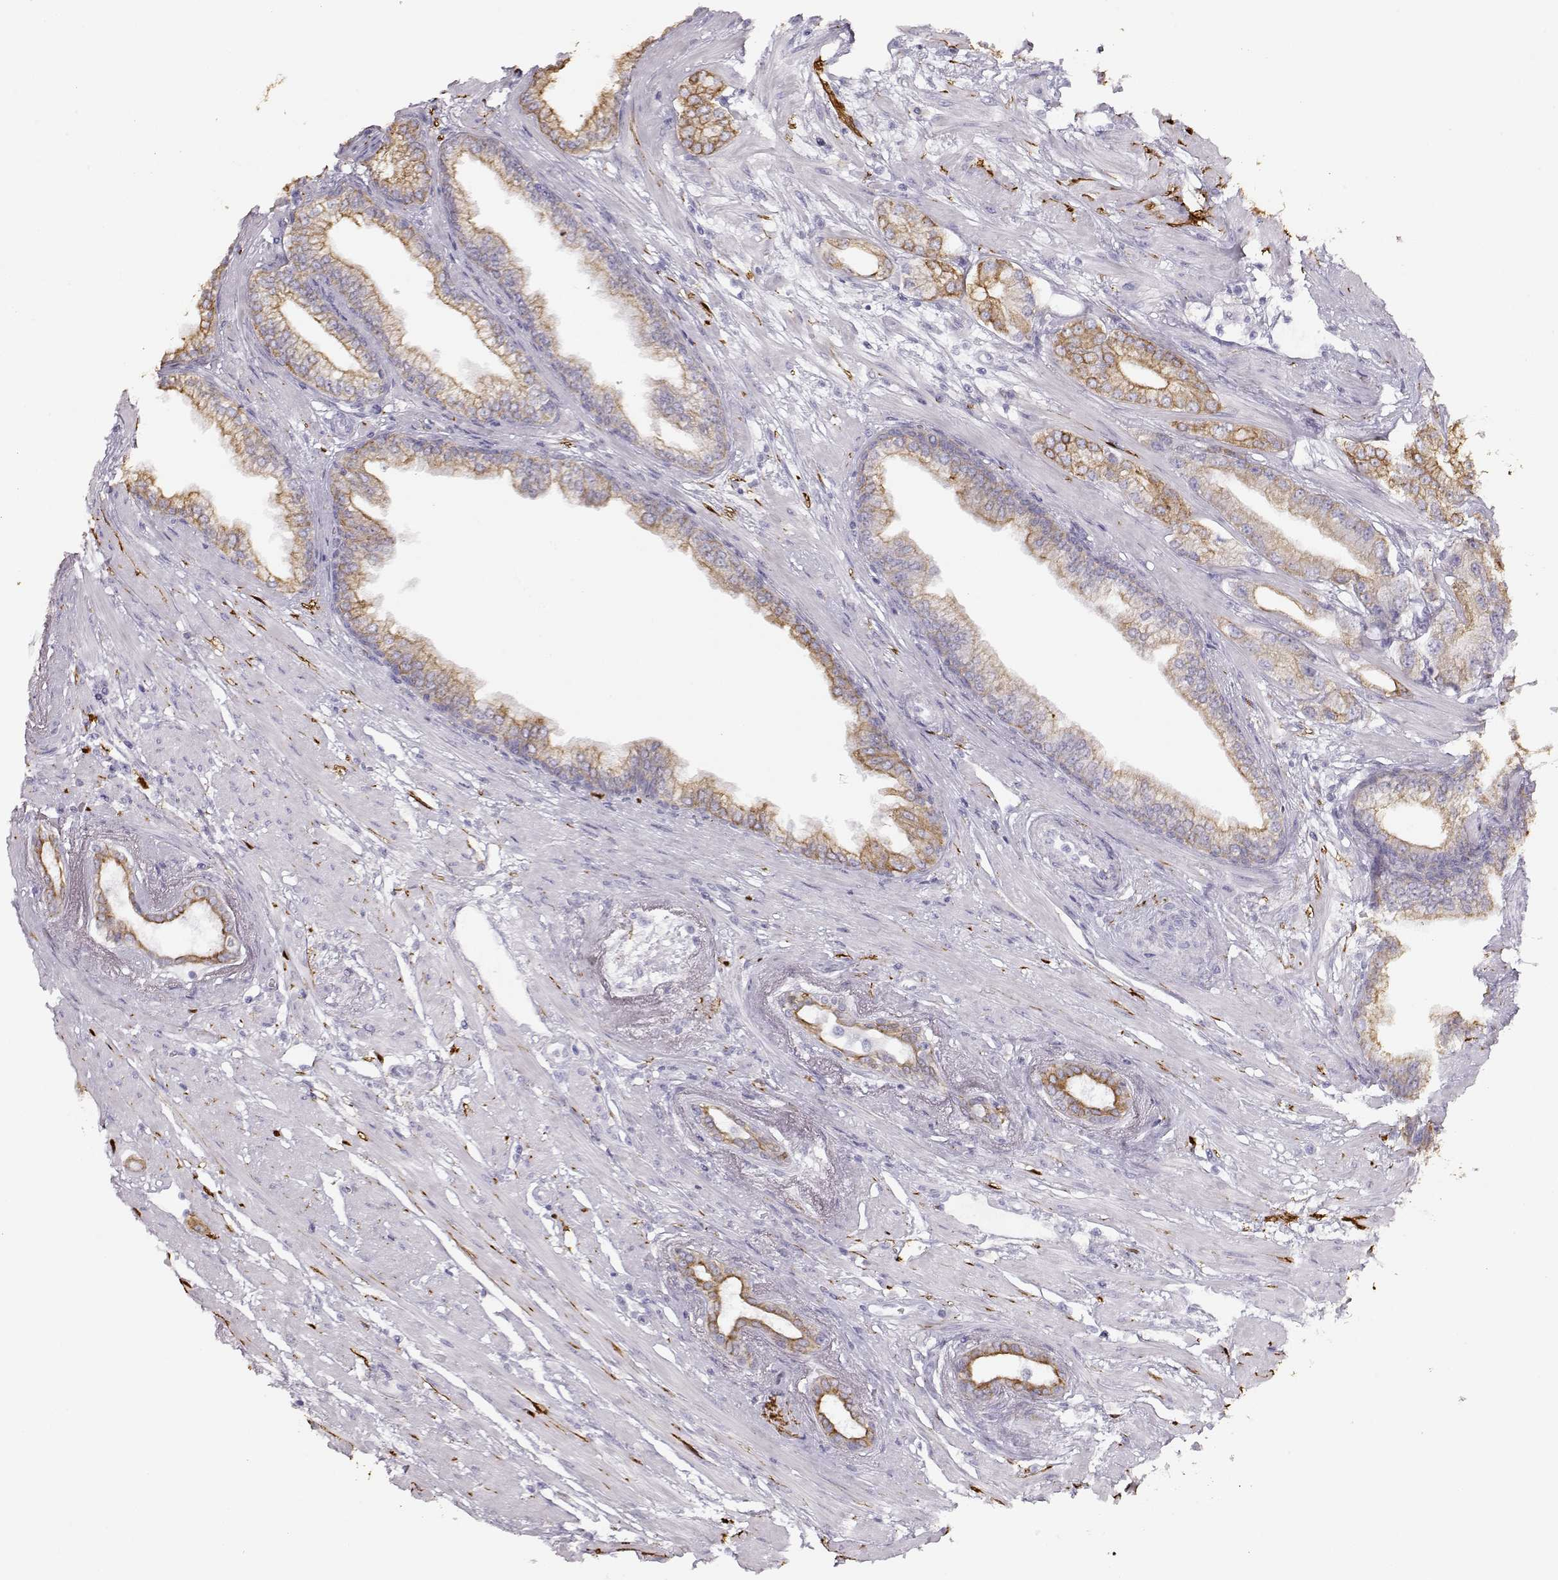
{"staining": {"intensity": "weak", "quantity": ">75%", "location": "cytoplasmic/membranous"}, "tissue": "prostate cancer", "cell_type": "Tumor cells", "image_type": "cancer", "snomed": [{"axis": "morphology", "description": "Adenocarcinoma, Low grade"}, {"axis": "topography", "description": "Prostate"}], "caption": "Tumor cells display low levels of weak cytoplasmic/membranous expression in approximately >75% of cells in human prostate cancer.", "gene": "S100B", "patient": {"sex": "male", "age": 60}}